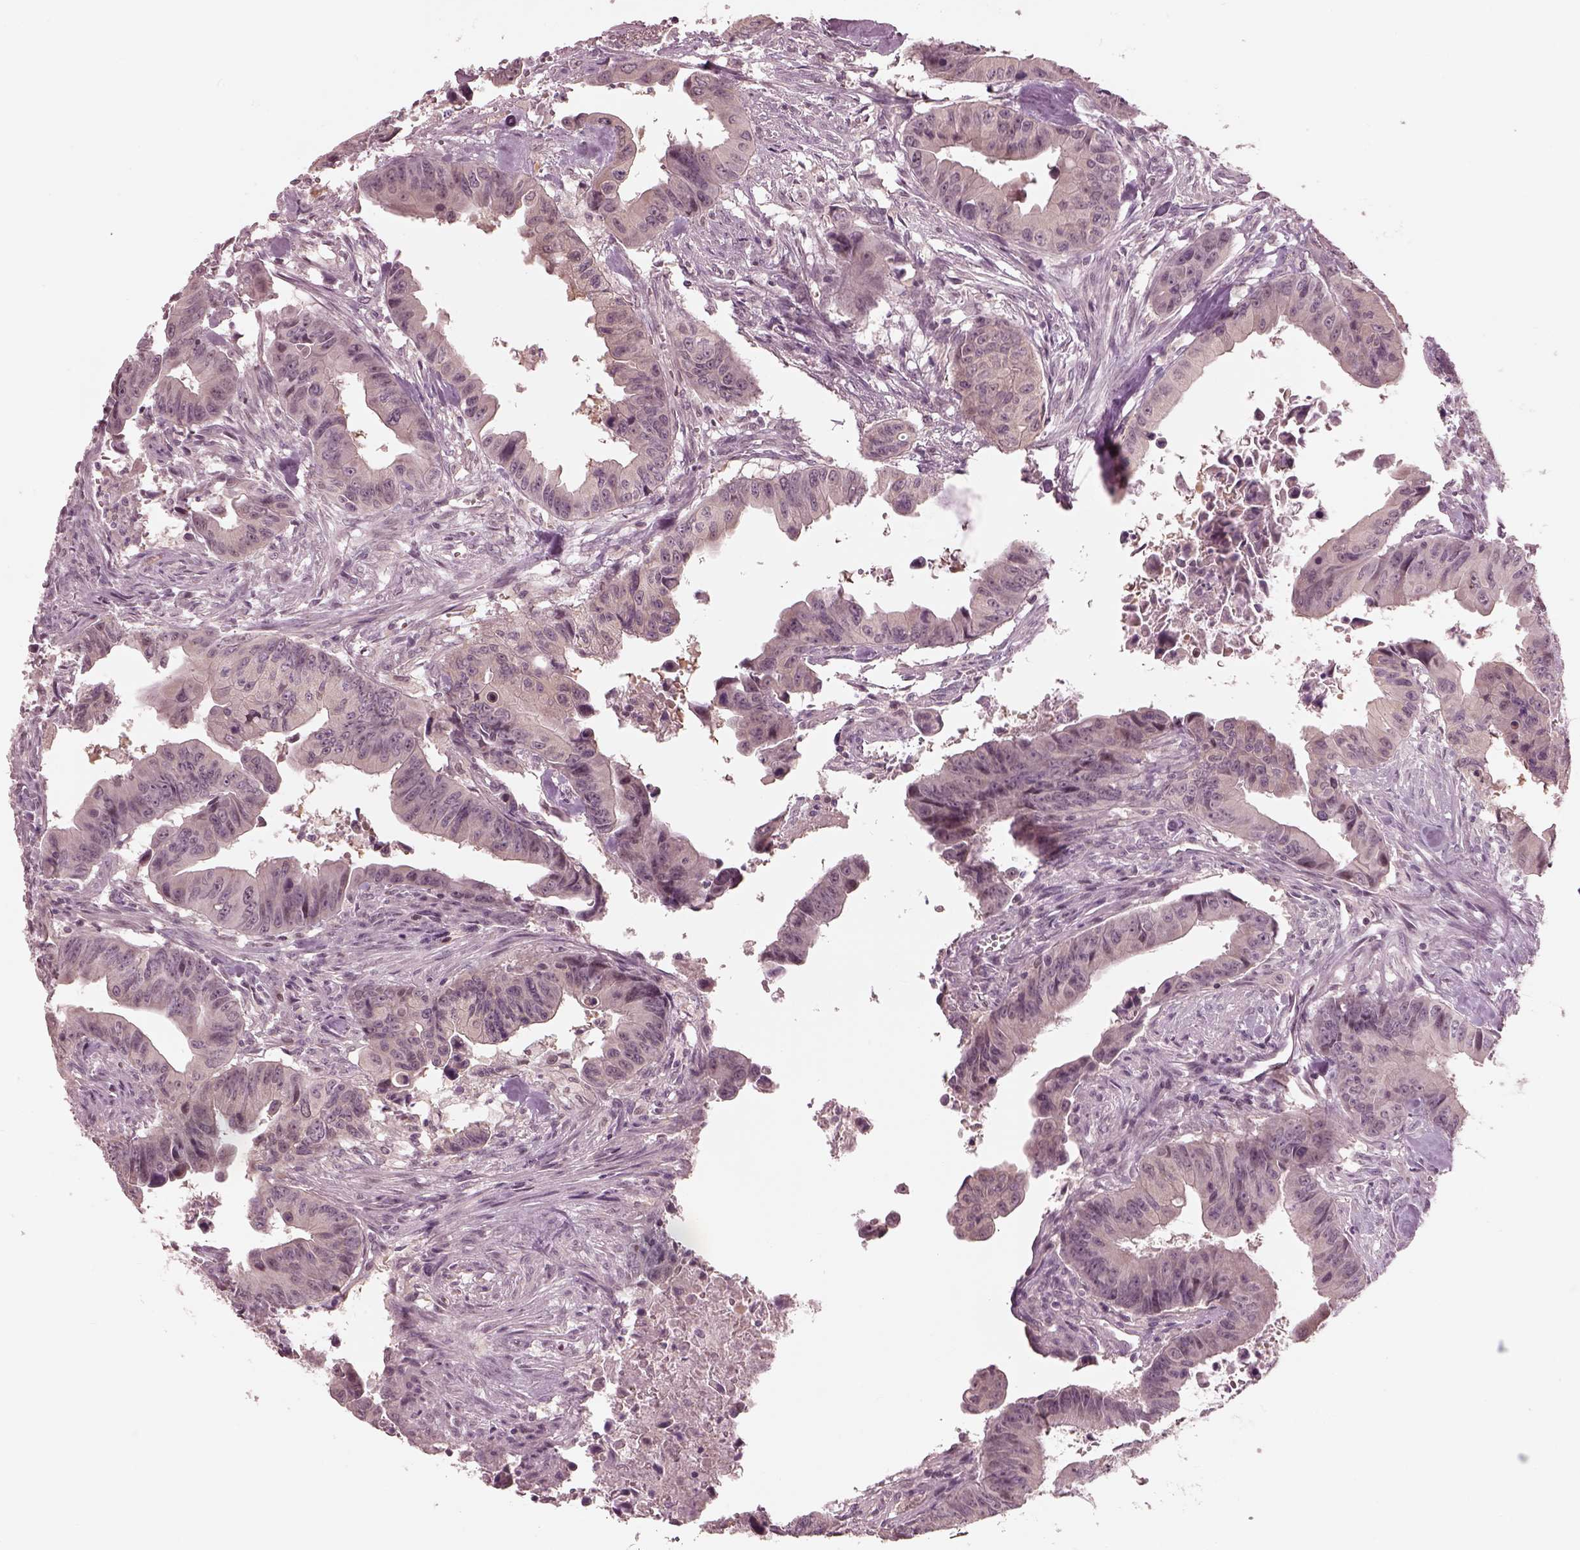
{"staining": {"intensity": "negative", "quantity": "none", "location": "none"}, "tissue": "colorectal cancer", "cell_type": "Tumor cells", "image_type": "cancer", "snomed": [{"axis": "morphology", "description": "Adenocarcinoma, NOS"}, {"axis": "topography", "description": "Colon"}], "caption": "Immunohistochemistry histopathology image of colorectal adenocarcinoma stained for a protein (brown), which shows no expression in tumor cells. (DAB immunohistochemistry, high magnification).", "gene": "IQCG", "patient": {"sex": "female", "age": 87}}